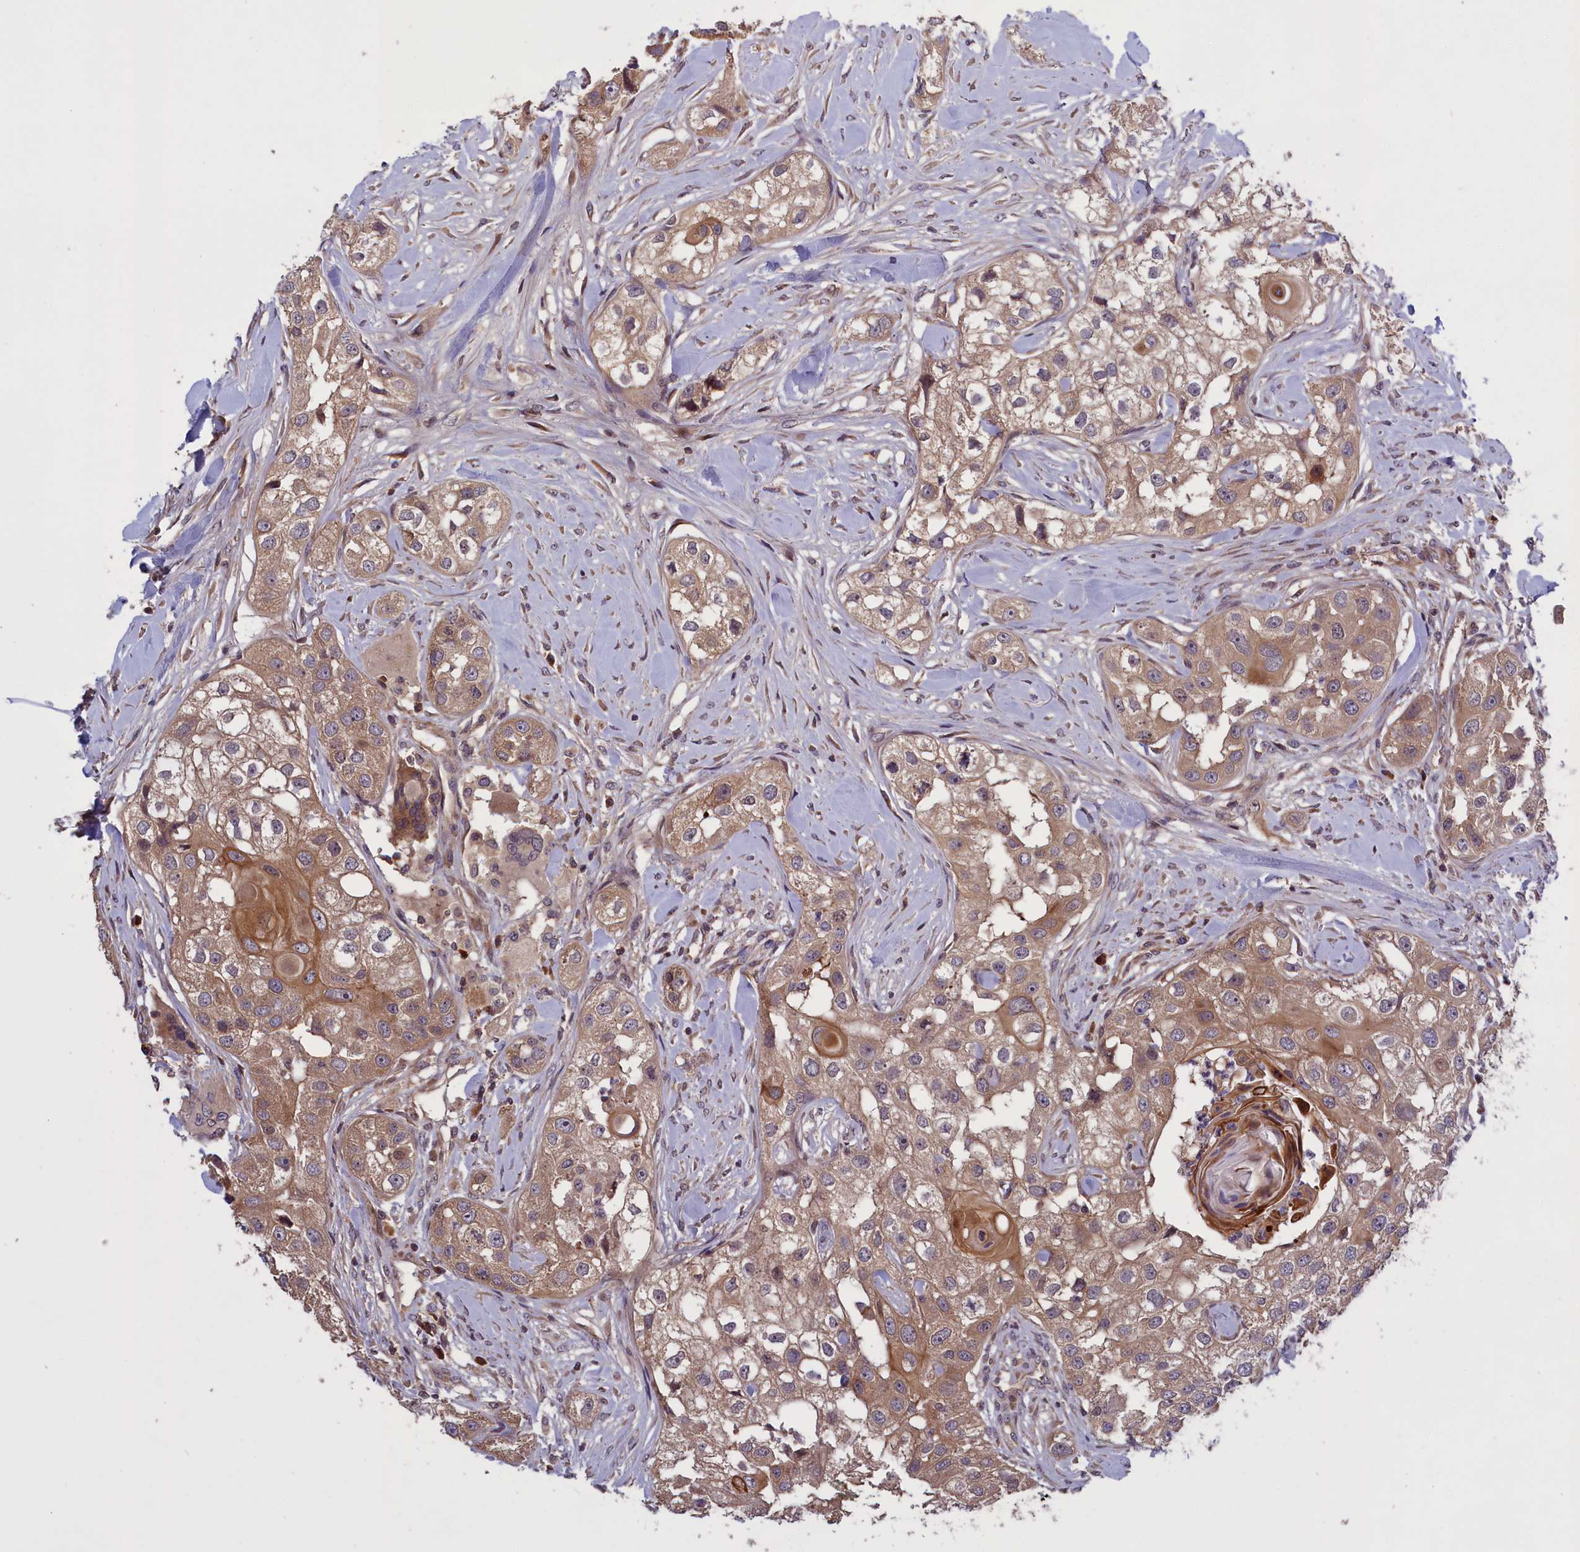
{"staining": {"intensity": "moderate", "quantity": ">75%", "location": "cytoplasmic/membranous"}, "tissue": "head and neck cancer", "cell_type": "Tumor cells", "image_type": "cancer", "snomed": [{"axis": "morphology", "description": "Normal tissue, NOS"}, {"axis": "morphology", "description": "Squamous cell carcinoma, NOS"}, {"axis": "topography", "description": "Skeletal muscle"}, {"axis": "topography", "description": "Head-Neck"}], "caption": "Moderate cytoplasmic/membranous protein positivity is seen in approximately >75% of tumor cells in head and neck cancer.", "gene": "DENND1B", "patient": {"sex": "male", "age": 51}}